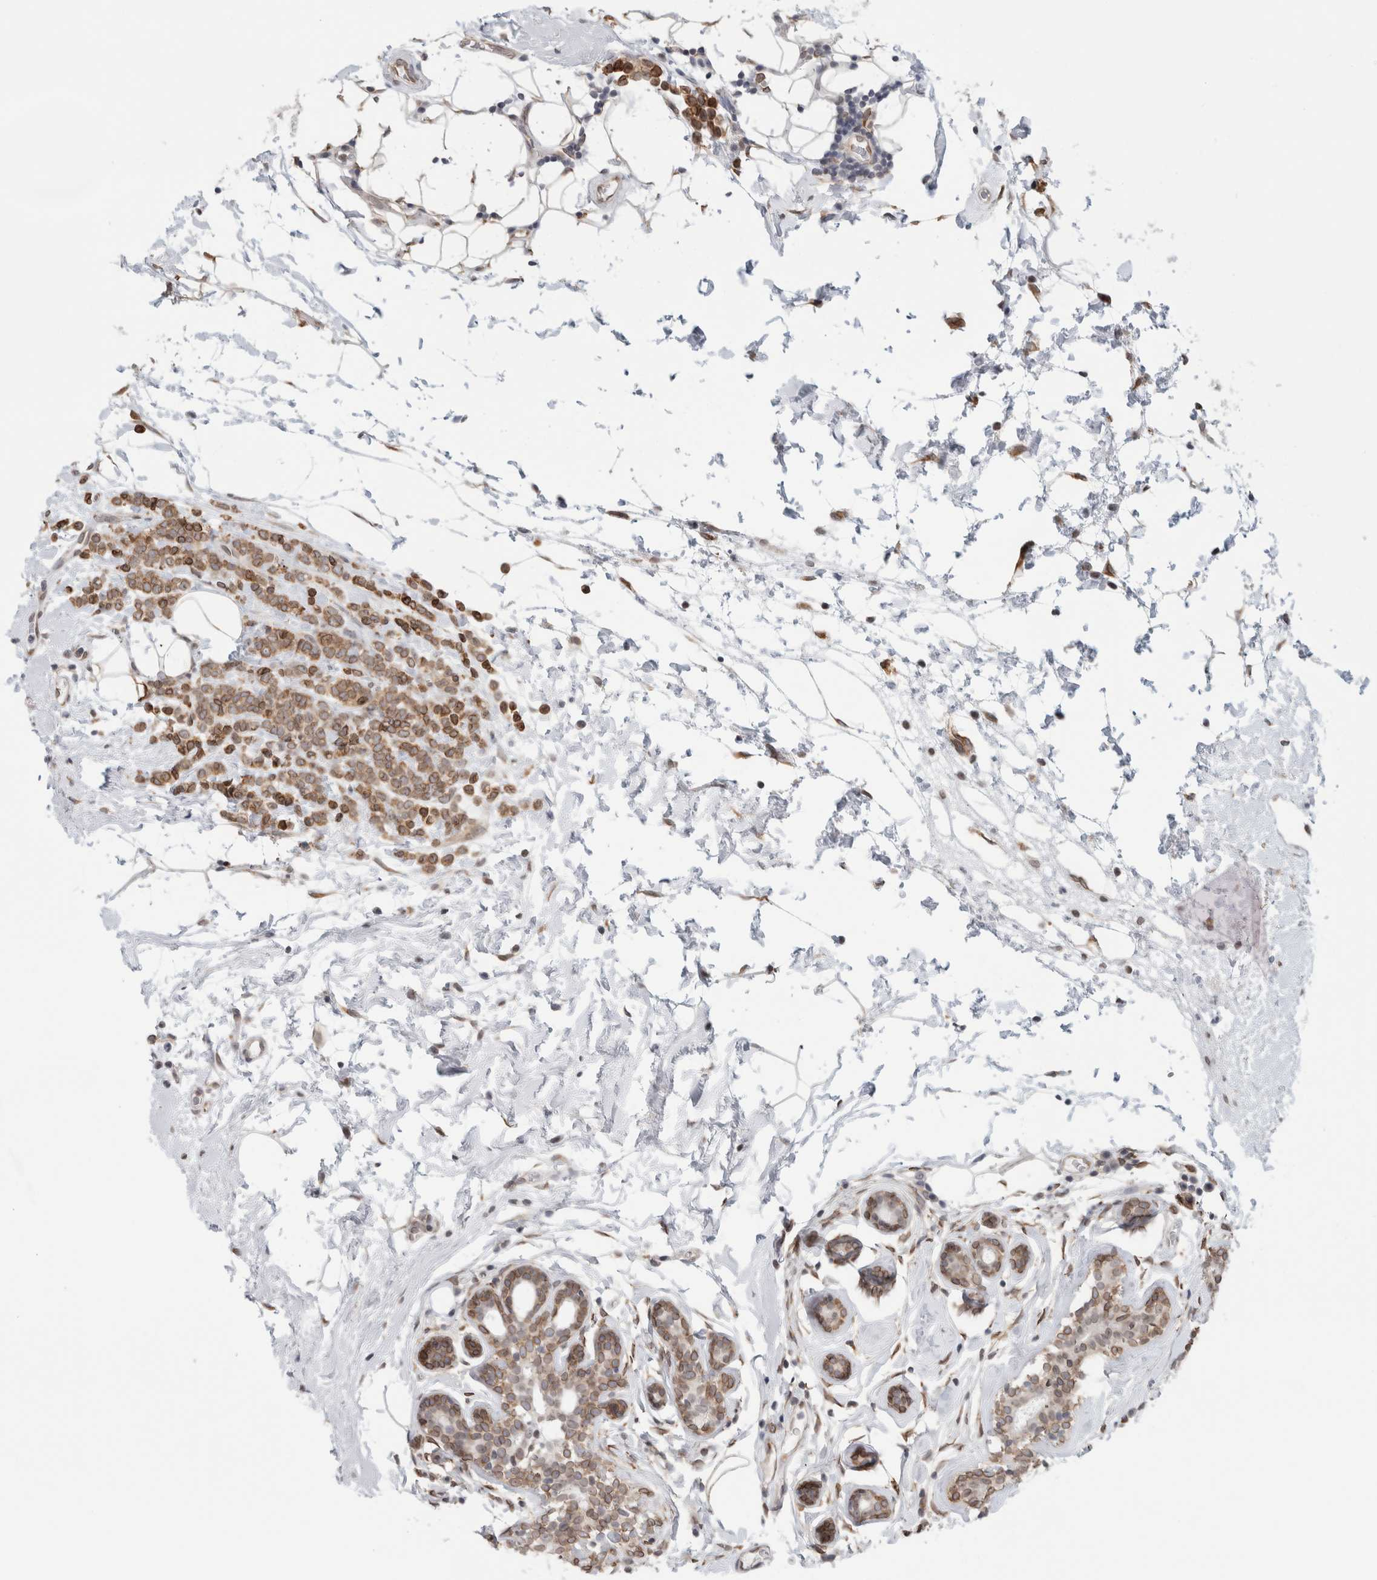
{"staining": {"intensity": "moderate", "quantity": ">75%", "location": "cytoplasmic/membranous,nuclear"}, "tissue": "breast cancer", "cell_type": "Tumor cells", "image_type": "cancer", "snomed": [{"axis": "morphology", "description": "Lobular carcinoma"}, {"axis": "topography", "description": "Breast"}], "caption": "Breast lobular carcinoma tissue shows moderate cytoplasmic/membranous and nuclear staining in approximately >75% of tumor cells, visualized by immunohistochemistry.", "gene": "RBMX2", "patient": {"sex": "female", "age": 50}}